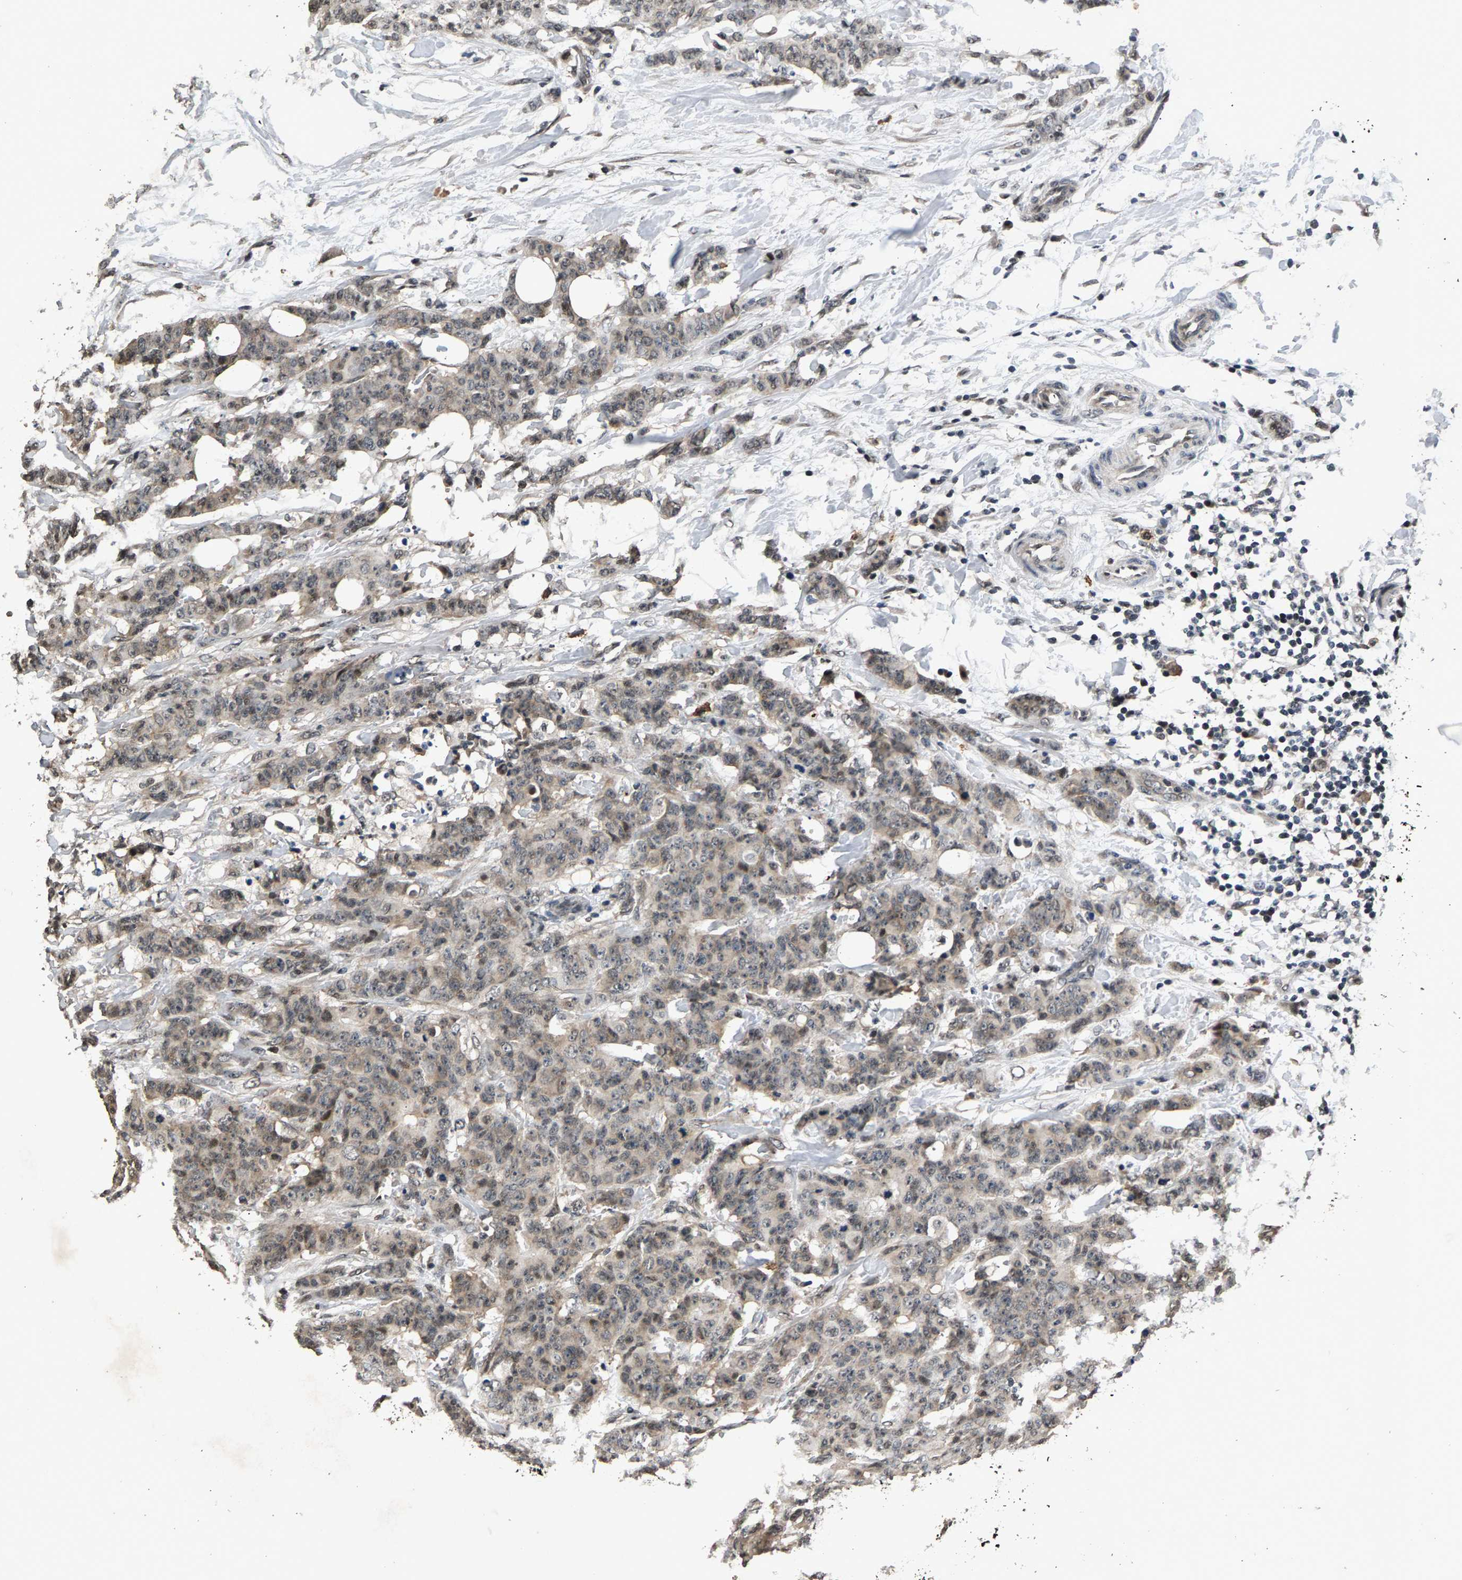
{"staining": {"intensity": "weak", "quantity": ">75%", "location": "nuclear"}, "tissue": "breast cancer", "cell_type": "Tumor cells", "image_type": "cancer", "snomed": [{"axis": "morphology", "description": "Normal tissue, NOS"}, {"axis": "morphology", "description": "Duct carcinoma"}, {"axis": "topography", "description": "Breast"}], "caption": "DAB (3,3'-diaminobenzidine) immunohistochemical staining of breast cancer reveals weak nuclear protein positivity in about >75% of tumor cells. The protein is shown in brown color, while the nuclei are stained blue.", "gene": "RBM33", "patient": {"sex": "female", "age": 40}}